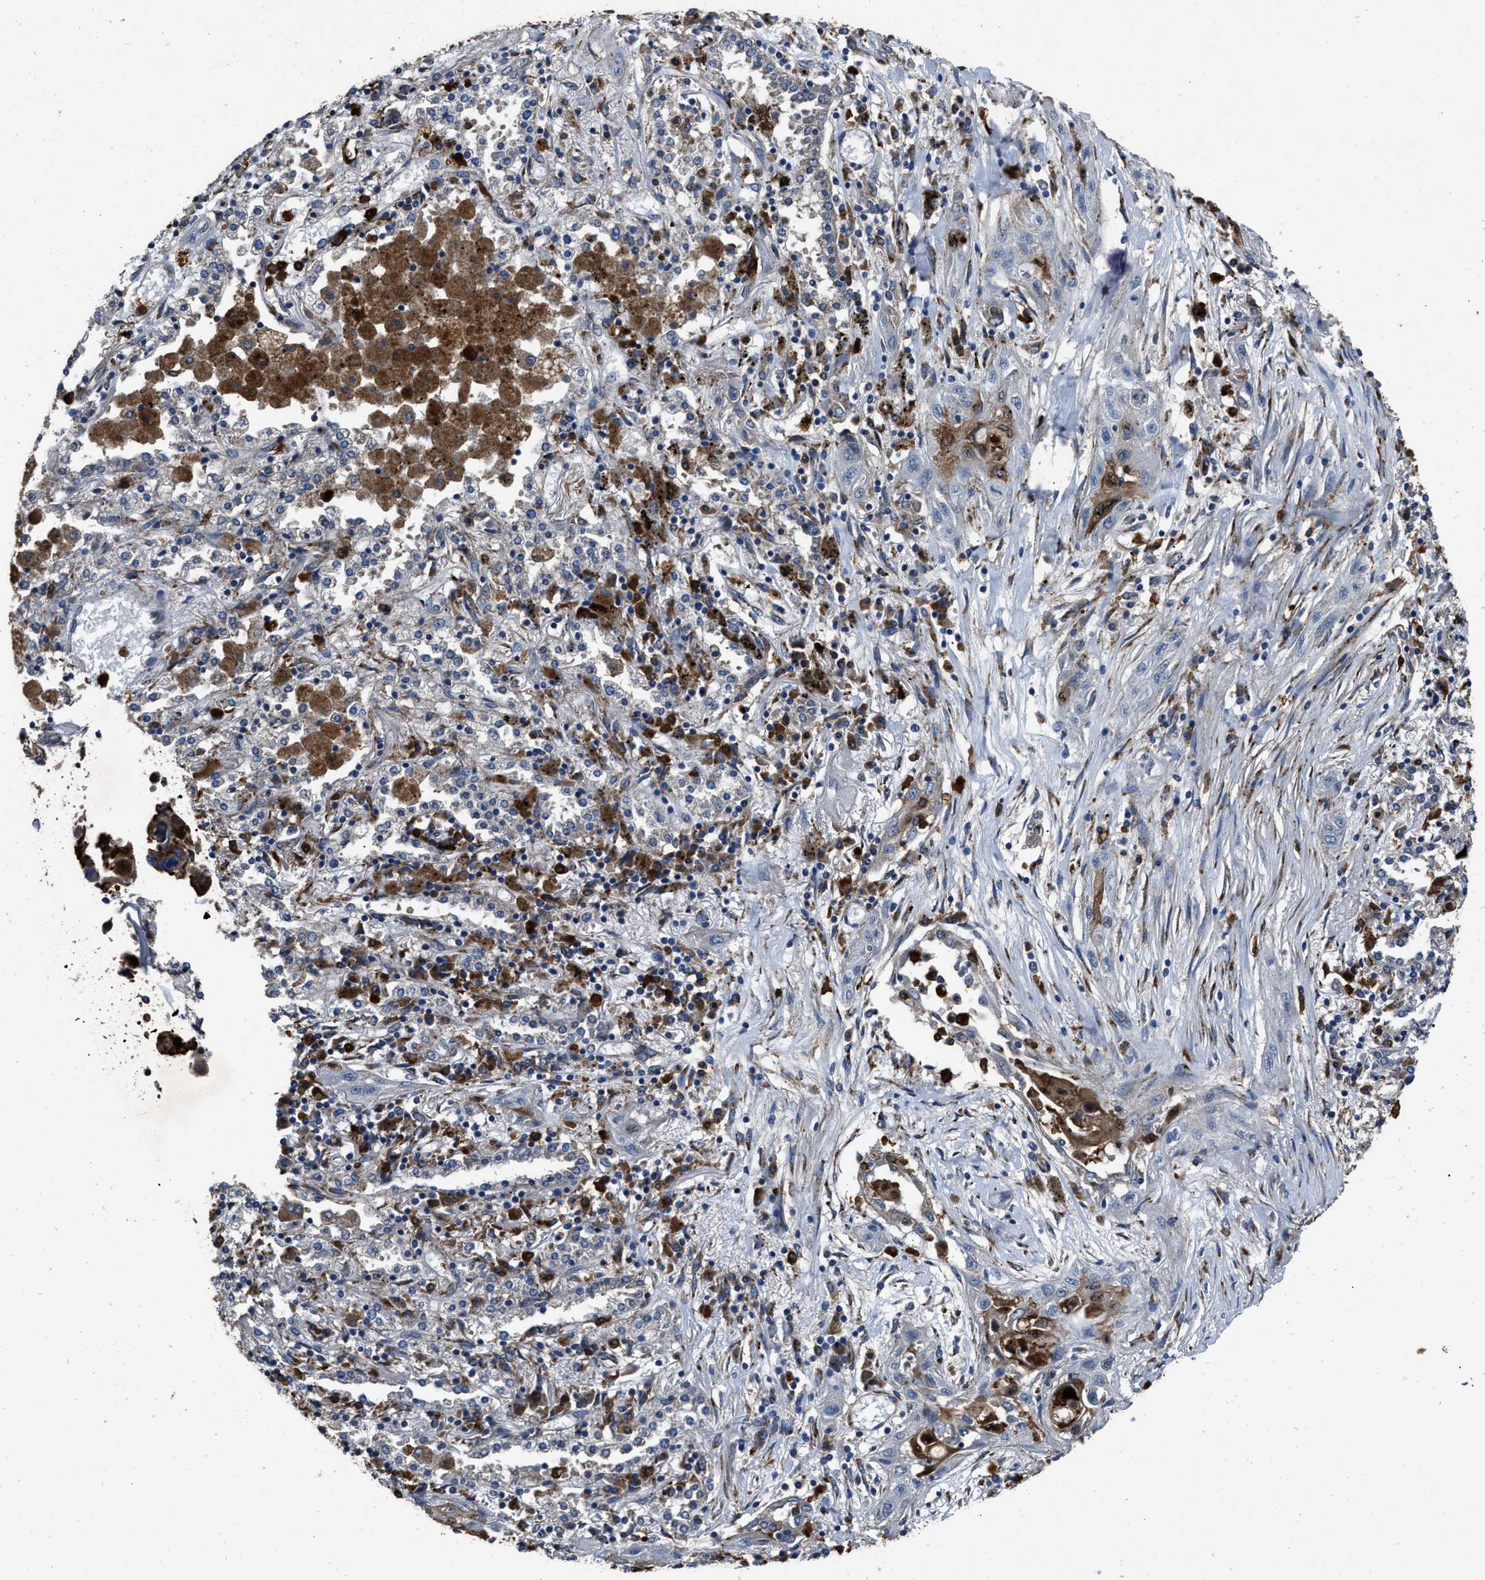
{"staining": {"intensity": "moderate", "quantity": "<25%", "location": "cytoplasmic/membranous"}, "tissue": "lung cancer", "cell_type": "Tumor cells", "image_type": "cancer", "snomed": [{"axis": "morphology", "description": "Squamous cell carcinoma, NOS"}, {"axis": "topography", "description": "Lung"}], "caption": "Lung cancer stained for a protein exhibits moderate cytoplasmic/membranous positivity in tumor cells.", "gene": "ANGPT1", "patient": {"sex": "female", "age": 47}}